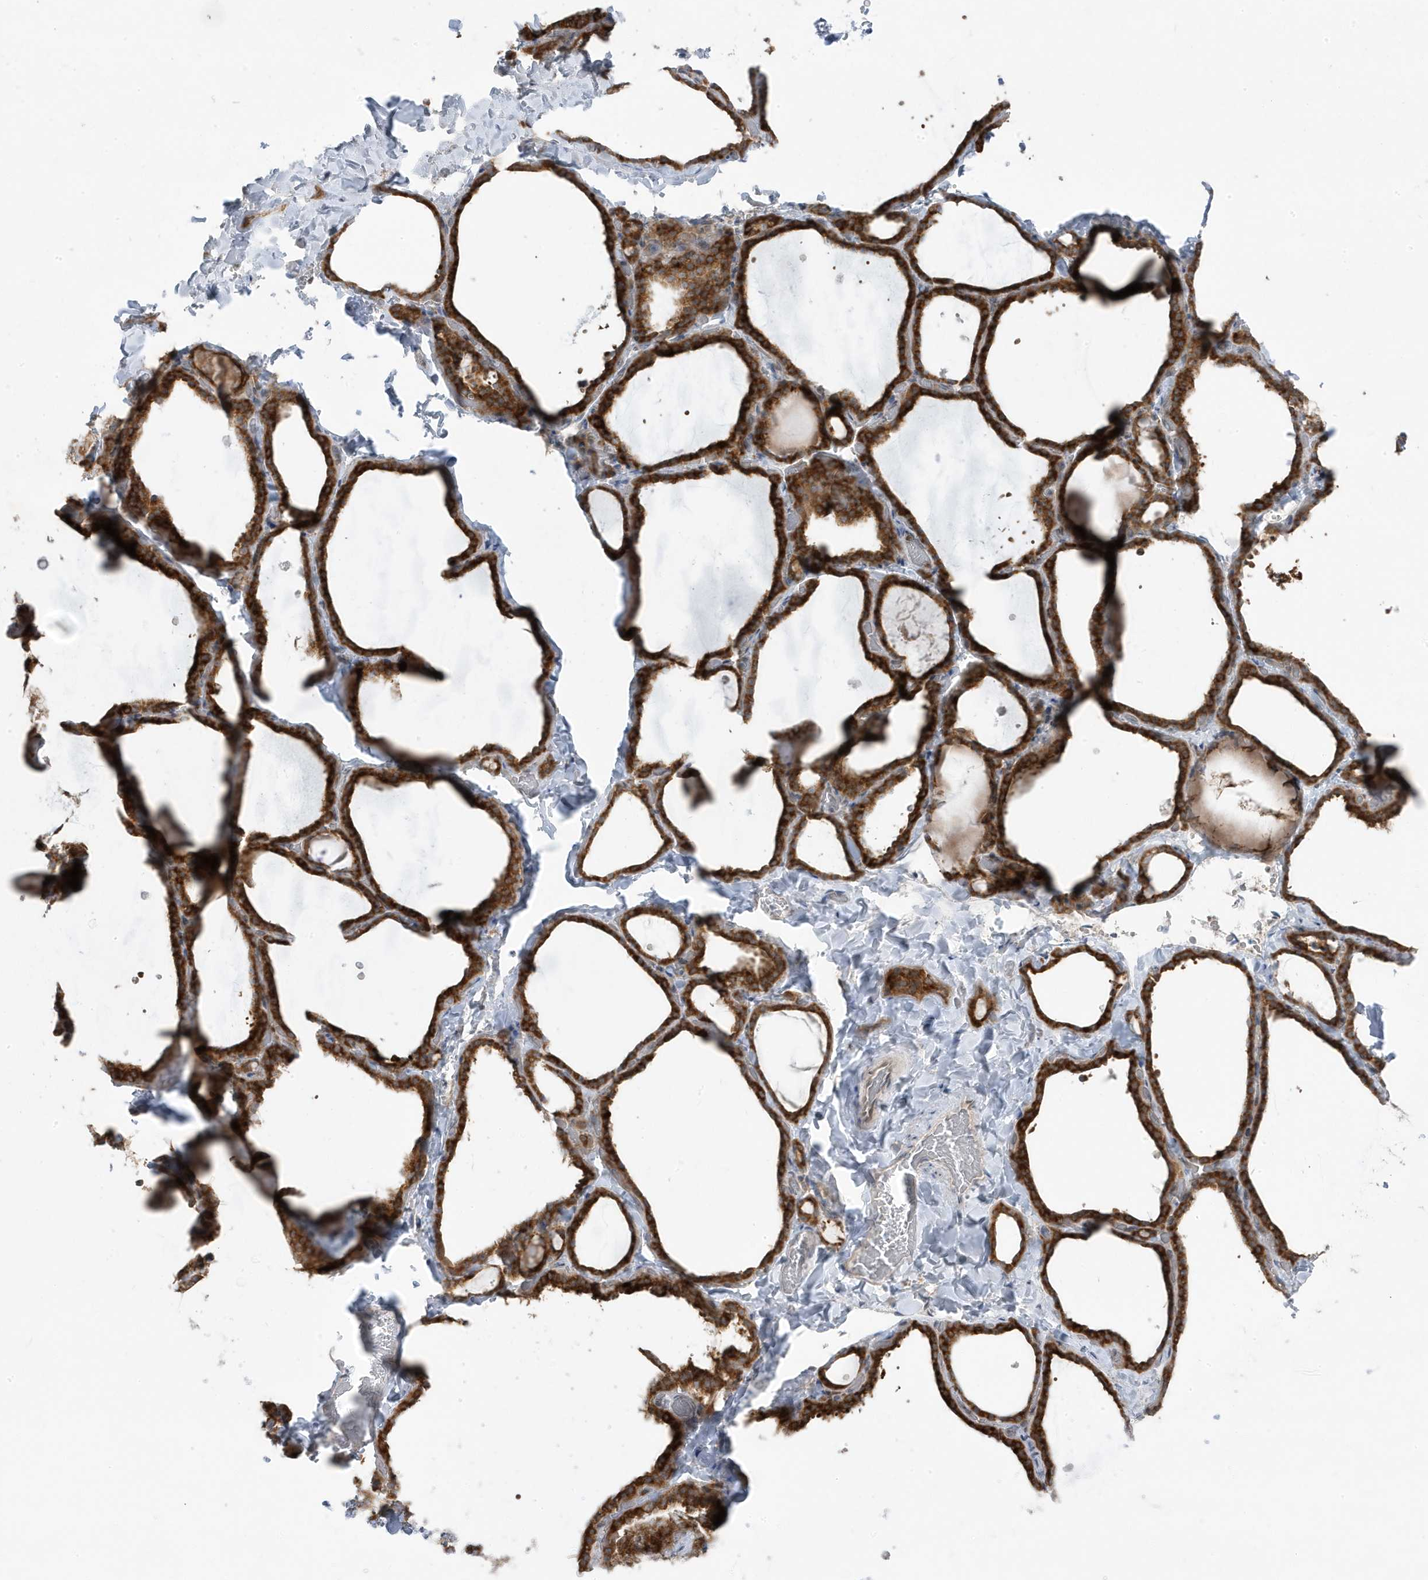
{"staining": {"intensity": "strong", "quantity": ">75%", "location": "cytoplasmic/membranous"}, "tissue": "thyroid gland", "cell_type": "Glandular cells", "image_type": "normal", "snomed": [{"axis": "morphology", "description": "Normal tissue, NOS"}, {"axis": "topography", "description": "Thyroid gland"}], "caption": "A brown stain labels strong cytoplasmic/membranous positivity of a protein in glandular cells of benign thyroid gland. The protein is shown in brown color, while the nuclei are stained blue.", "gene": "ZNF654", "patient": {"sex": "female", "age": 22}}